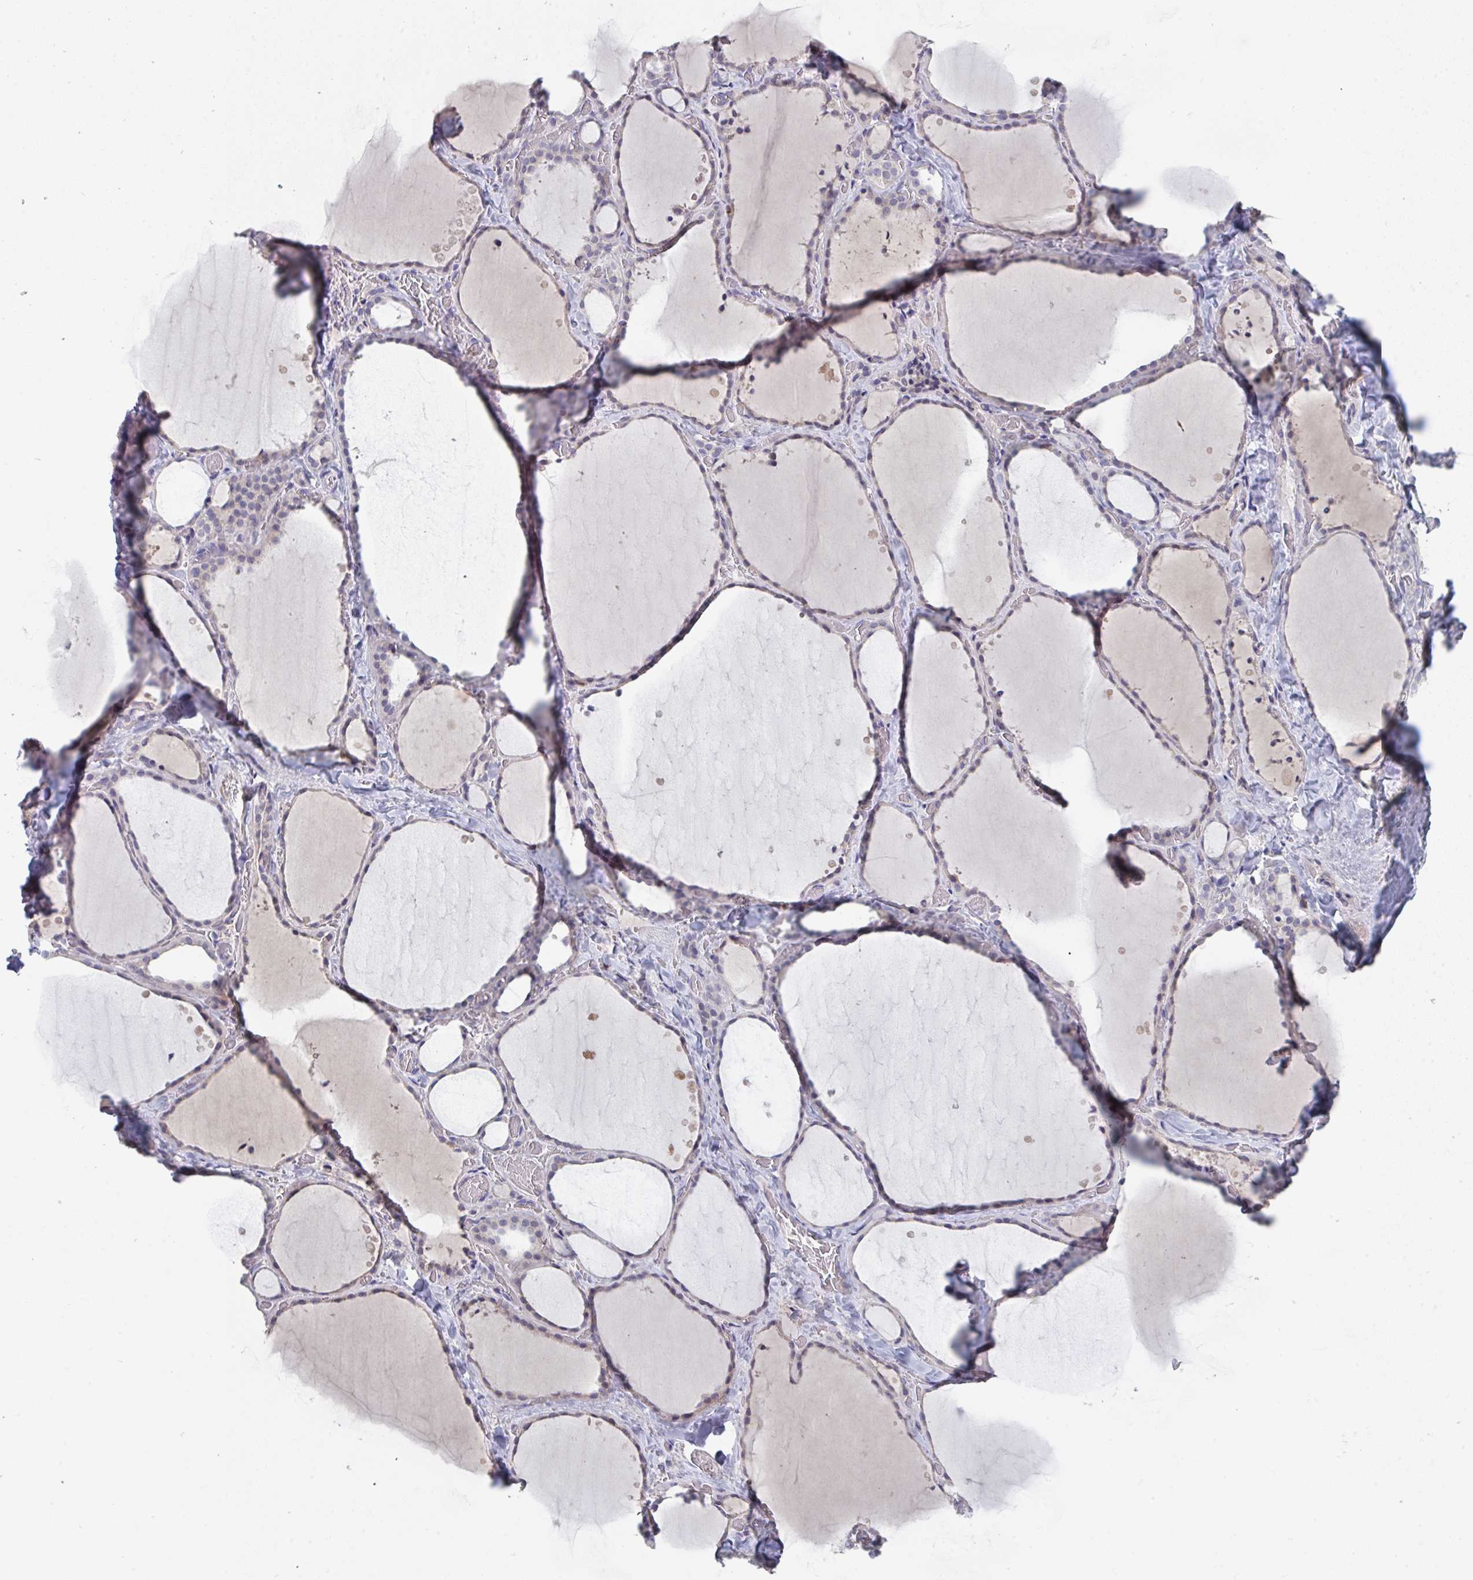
{"staining": {"intensity": "negative", "quantity": "none", "location": "none"}, "tissue": "thyroid gland", "cell_type": "Glandular cells", "image_type": "normal", "snomed": [{"axis": "morphology", "description": "Normal tissue, NOS"}, {"axis": "topography", "description": "Thyroid gland"}], "caption": "Human thyroid gland stained for a protein using IHC exhibits no expression in glandular cells.", "gene": "HGFAC", "patient": {"sex": "female", "age": 36}}